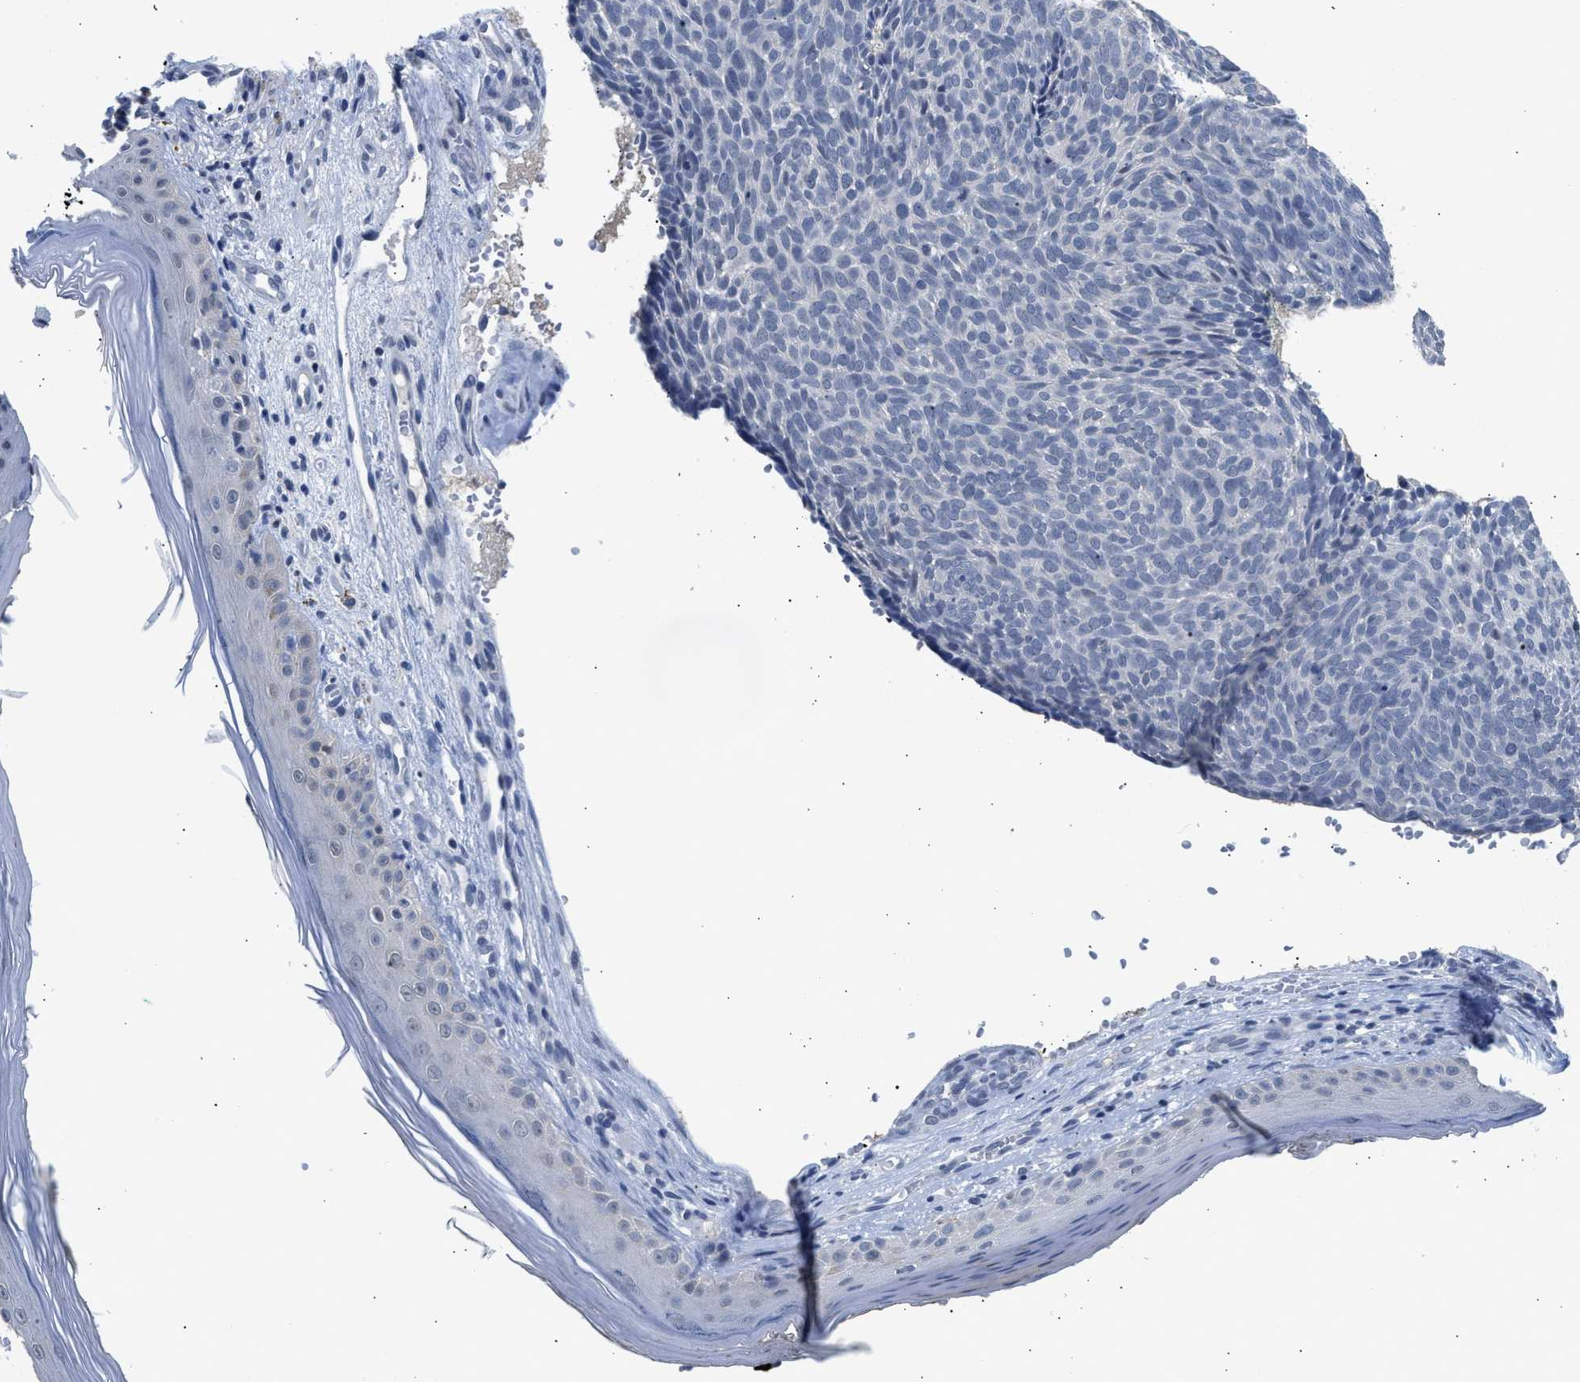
{"staining": {"intensity": "negative", "quantity": "none", "location": "none"}, "tissue": "skin cancer", "cell_type": "Tumor cells", "image_type": "cancer", "snomed": [{"axis": "morphology", "description": "Basal cell carcinoma"}, {"axis": "topography", "description": "Skin"}], "caption": "Immunohistochemical staining of skin cancer (basal cell carcinoma) reveals no significant staining in tumor cells. Nuclei are stained in blue.", "gene": "PPM1L", "patient": {"sex": "male", "age": 61}}